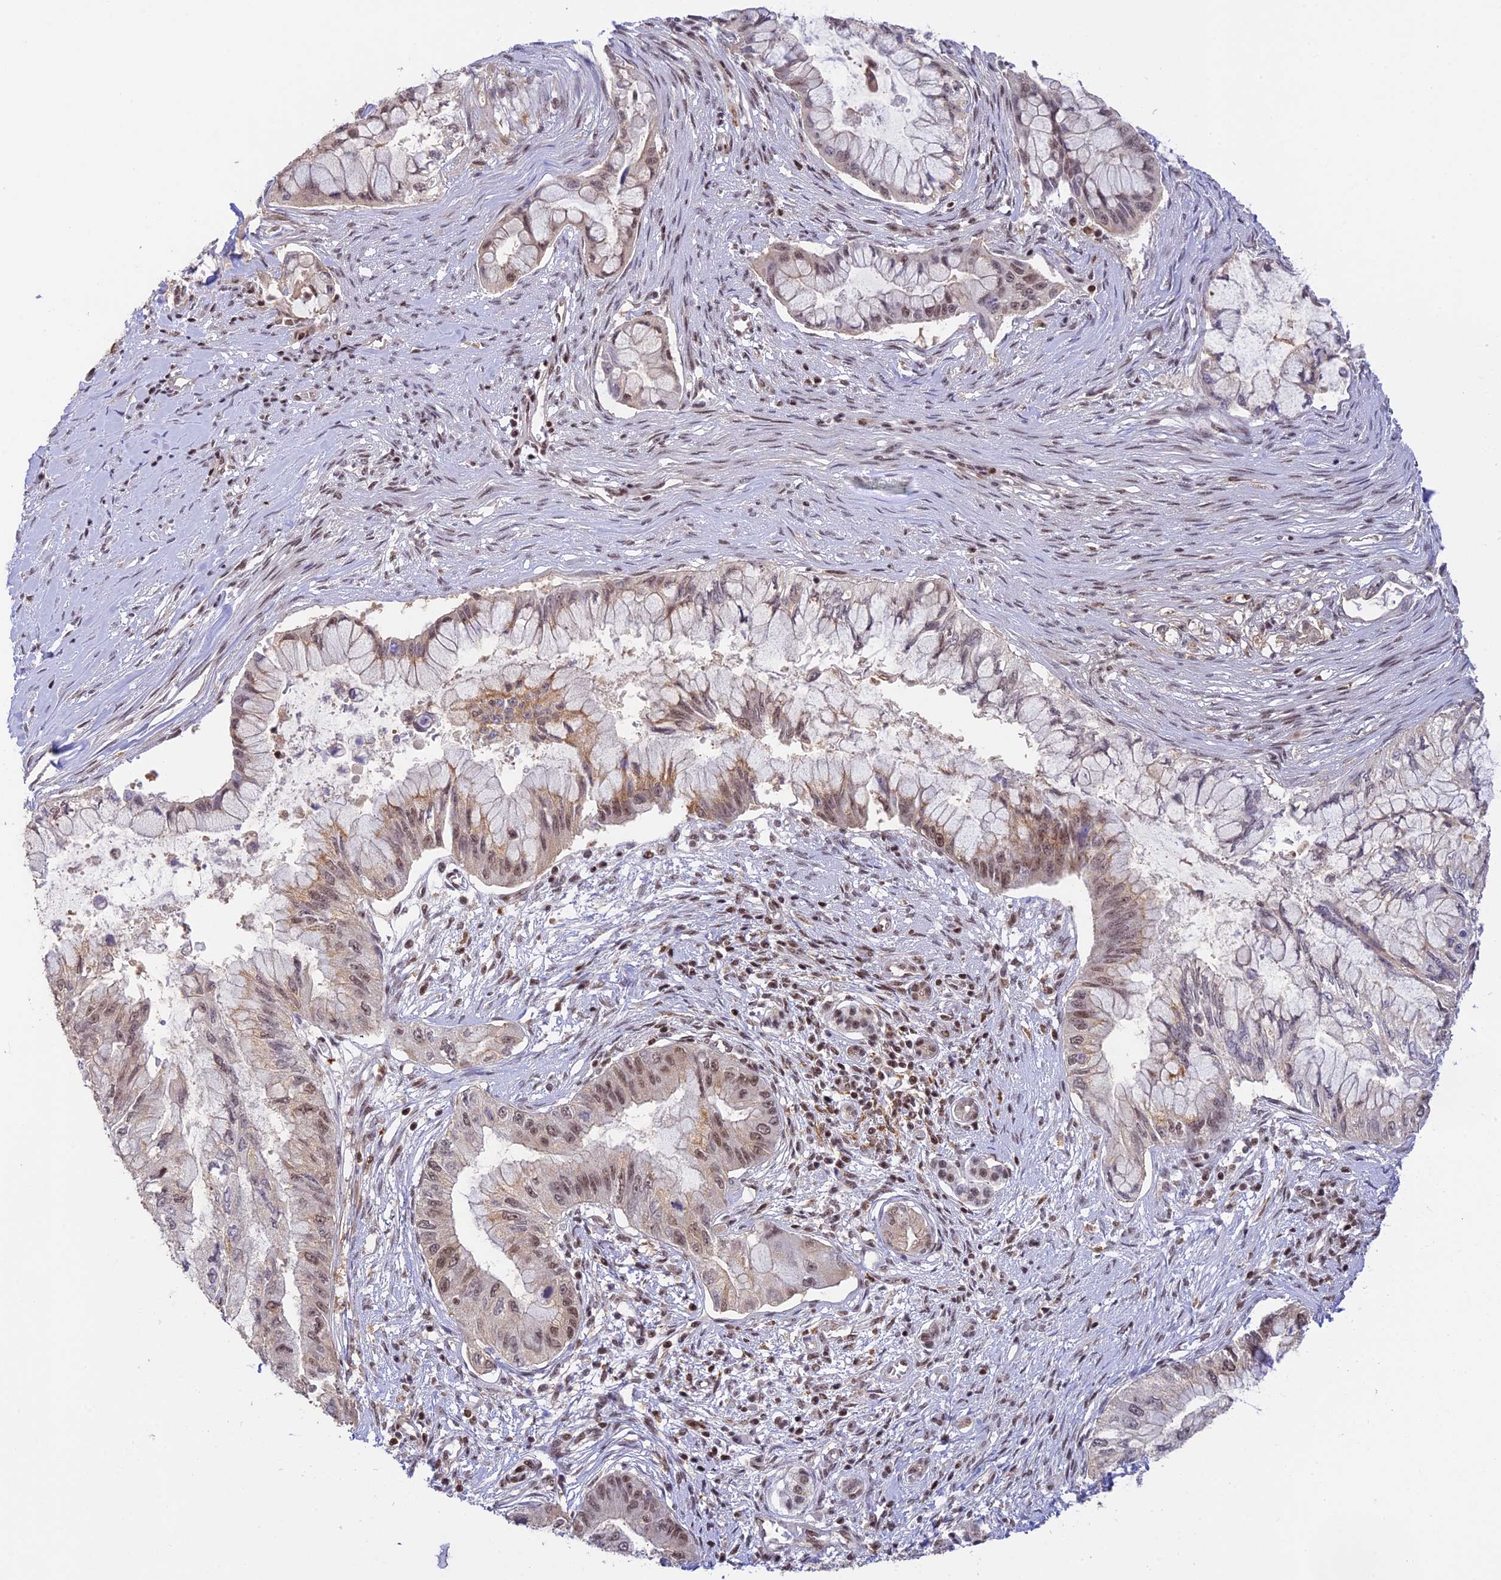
{"staining": {"intensity": "moderate", "quantity": "25%-75%", "location": "nuclear"}, "tissue": "pancreatic cancer", "cell_type": "Tumor cells", "image_type": "cancer", "snomed": [{"axis": "morphology", "description": "Adenocarcinoma, NOS"}, {"axis": "topography", "description": "Pancreas"}], "caption": "Immunohistochemistry (IHC) (DAB) staining of human pancreatic adenocarcinoma shows moderate nuclear protein staining in about 25%-75% of tumor cells. (brown staining indicates protein expression, while blue staining denotes nuclei).", "gene": "THAP11", "patient": {"sex": "male", "age": 48}}